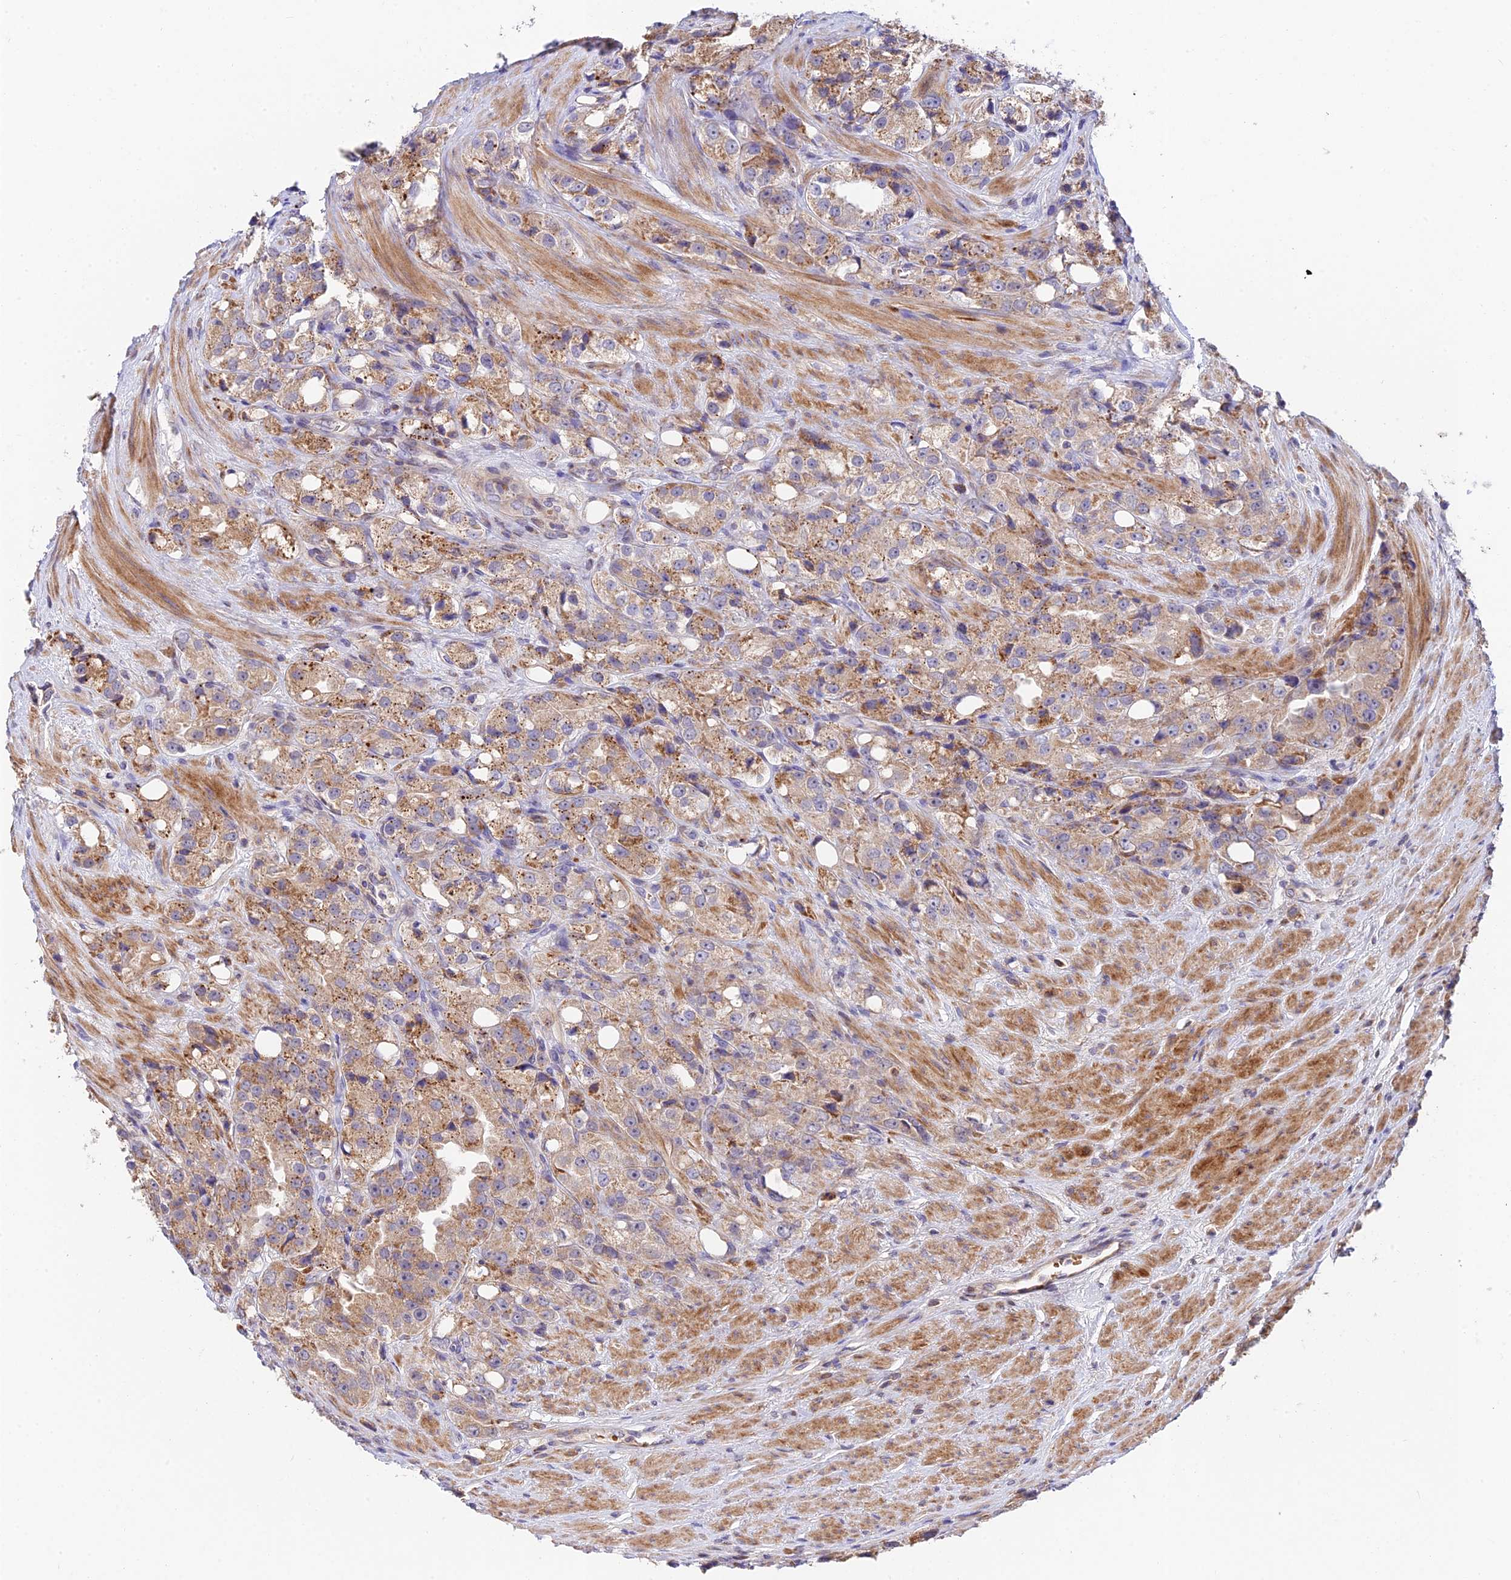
{"staining": {"intensity": "weak", "quantity": "25%-75%", "location": "cytoplasmic/membranous"}, "tissue": "prostate cancer", "cell_type": "Tumor cells", "image_type": "cancer", "snomed": [{"axis": "morphology", "description": "Adenocarcinoma, NOS"}, {"axis": "topography", "description": "Prostate"}], "caption": "About 25%-75% of tumor cells in human prostate adenocarcinoma display weak cytoplasmic/membranous protein positivity as visualized by brown immunohistochemical staining.", "gene": "FUOM", "patient": {"sex": "male", "age": 79}}